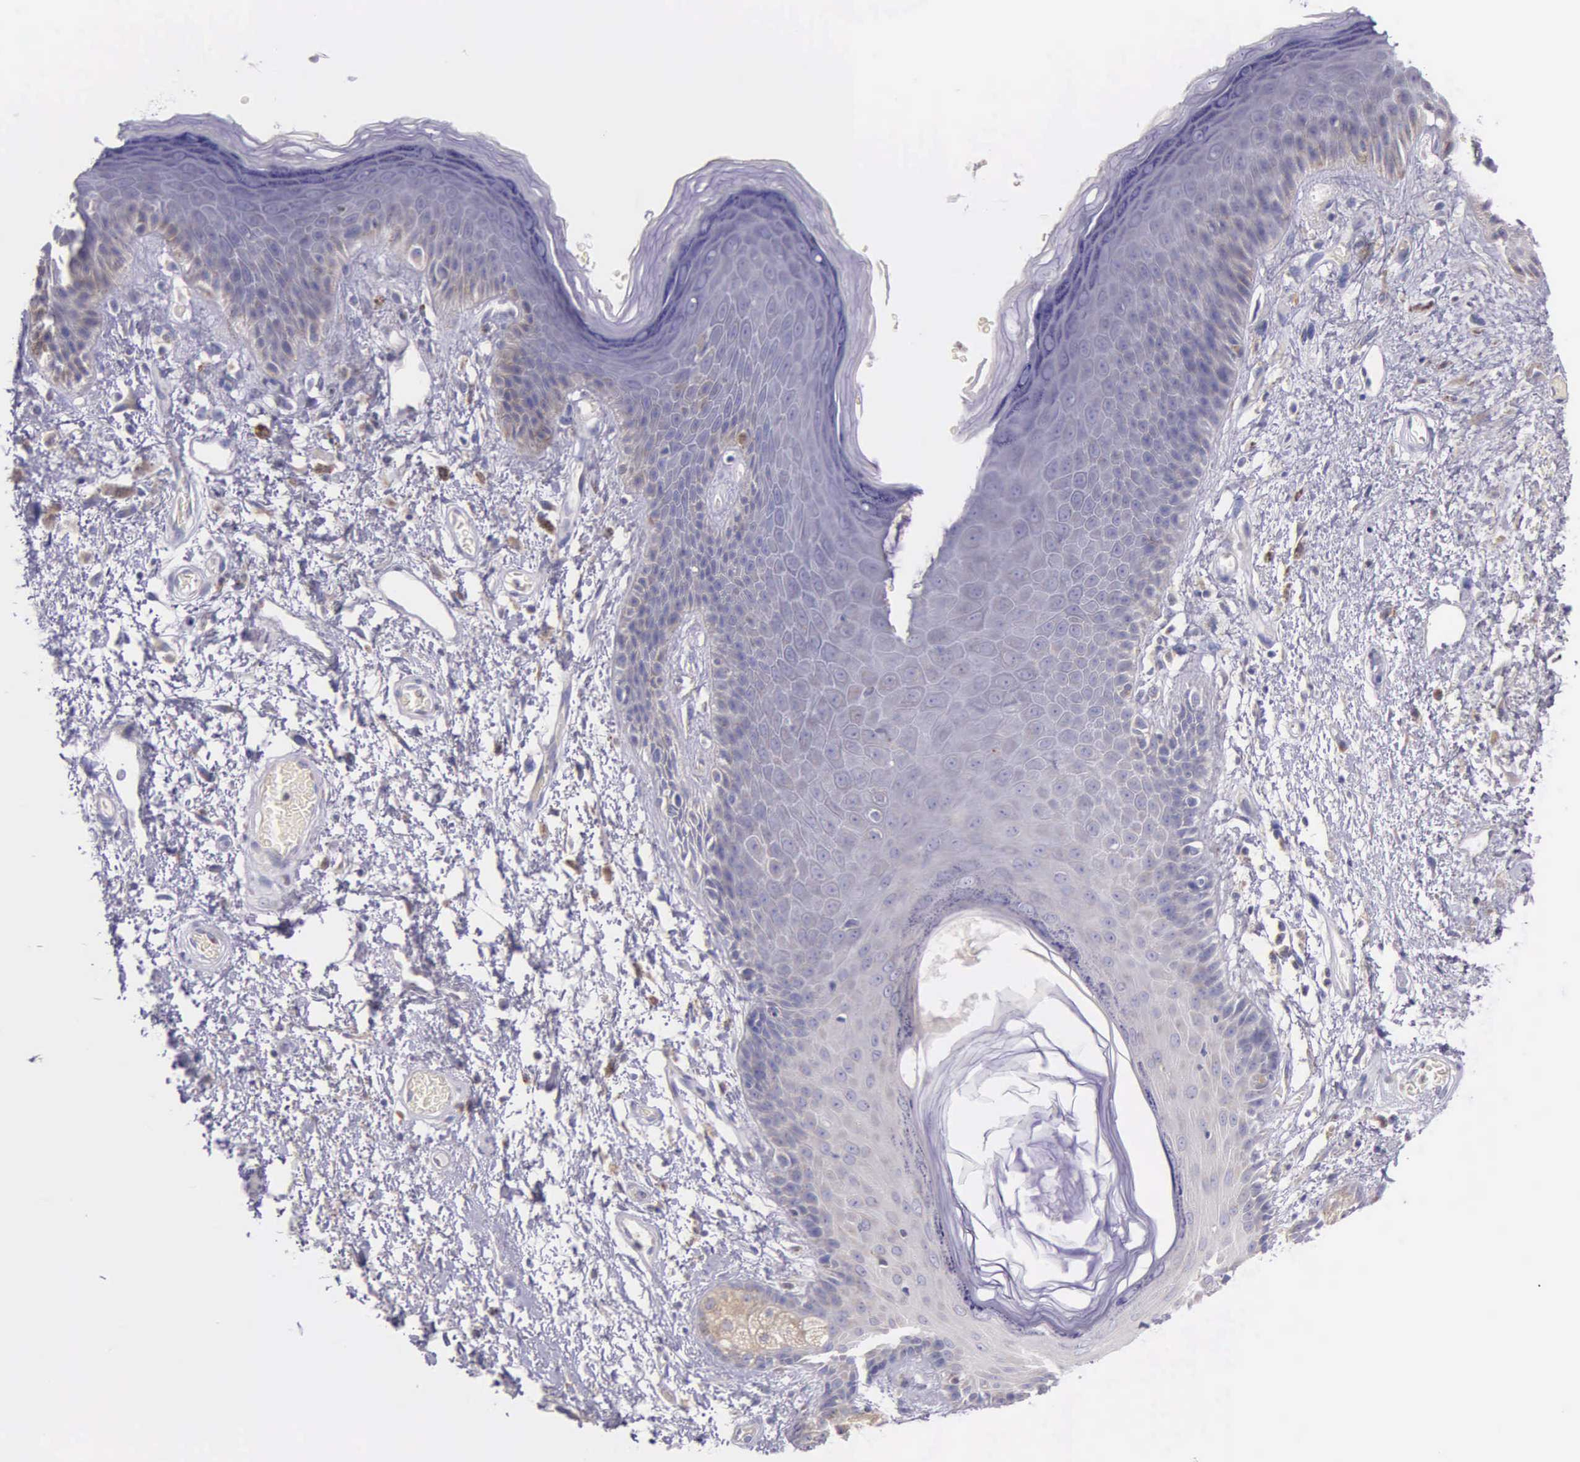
{"staining": {"intensity": "weak", "quantity": "25%-75%", "location": "cytoplasmic/membranous"}, "tissue": "skin", "cell_type": "Epidermal cells", "image_type": "normal", "snomed": [{"axis": "morphology", "description": "Normal tissue, NOS"}, {"axis": "topography", "description": "Anal"}, {"axis": "topography", "description": "Peripheral nerve tissue"}], "caption": "Protein expression analysis of normal human skin reveals weak cytoplasmic/membranous expression in approximately 25%-75% of epidermal cells.", "gene": "CTAGE15", "patient": {"sex": "female", "age": 46}}